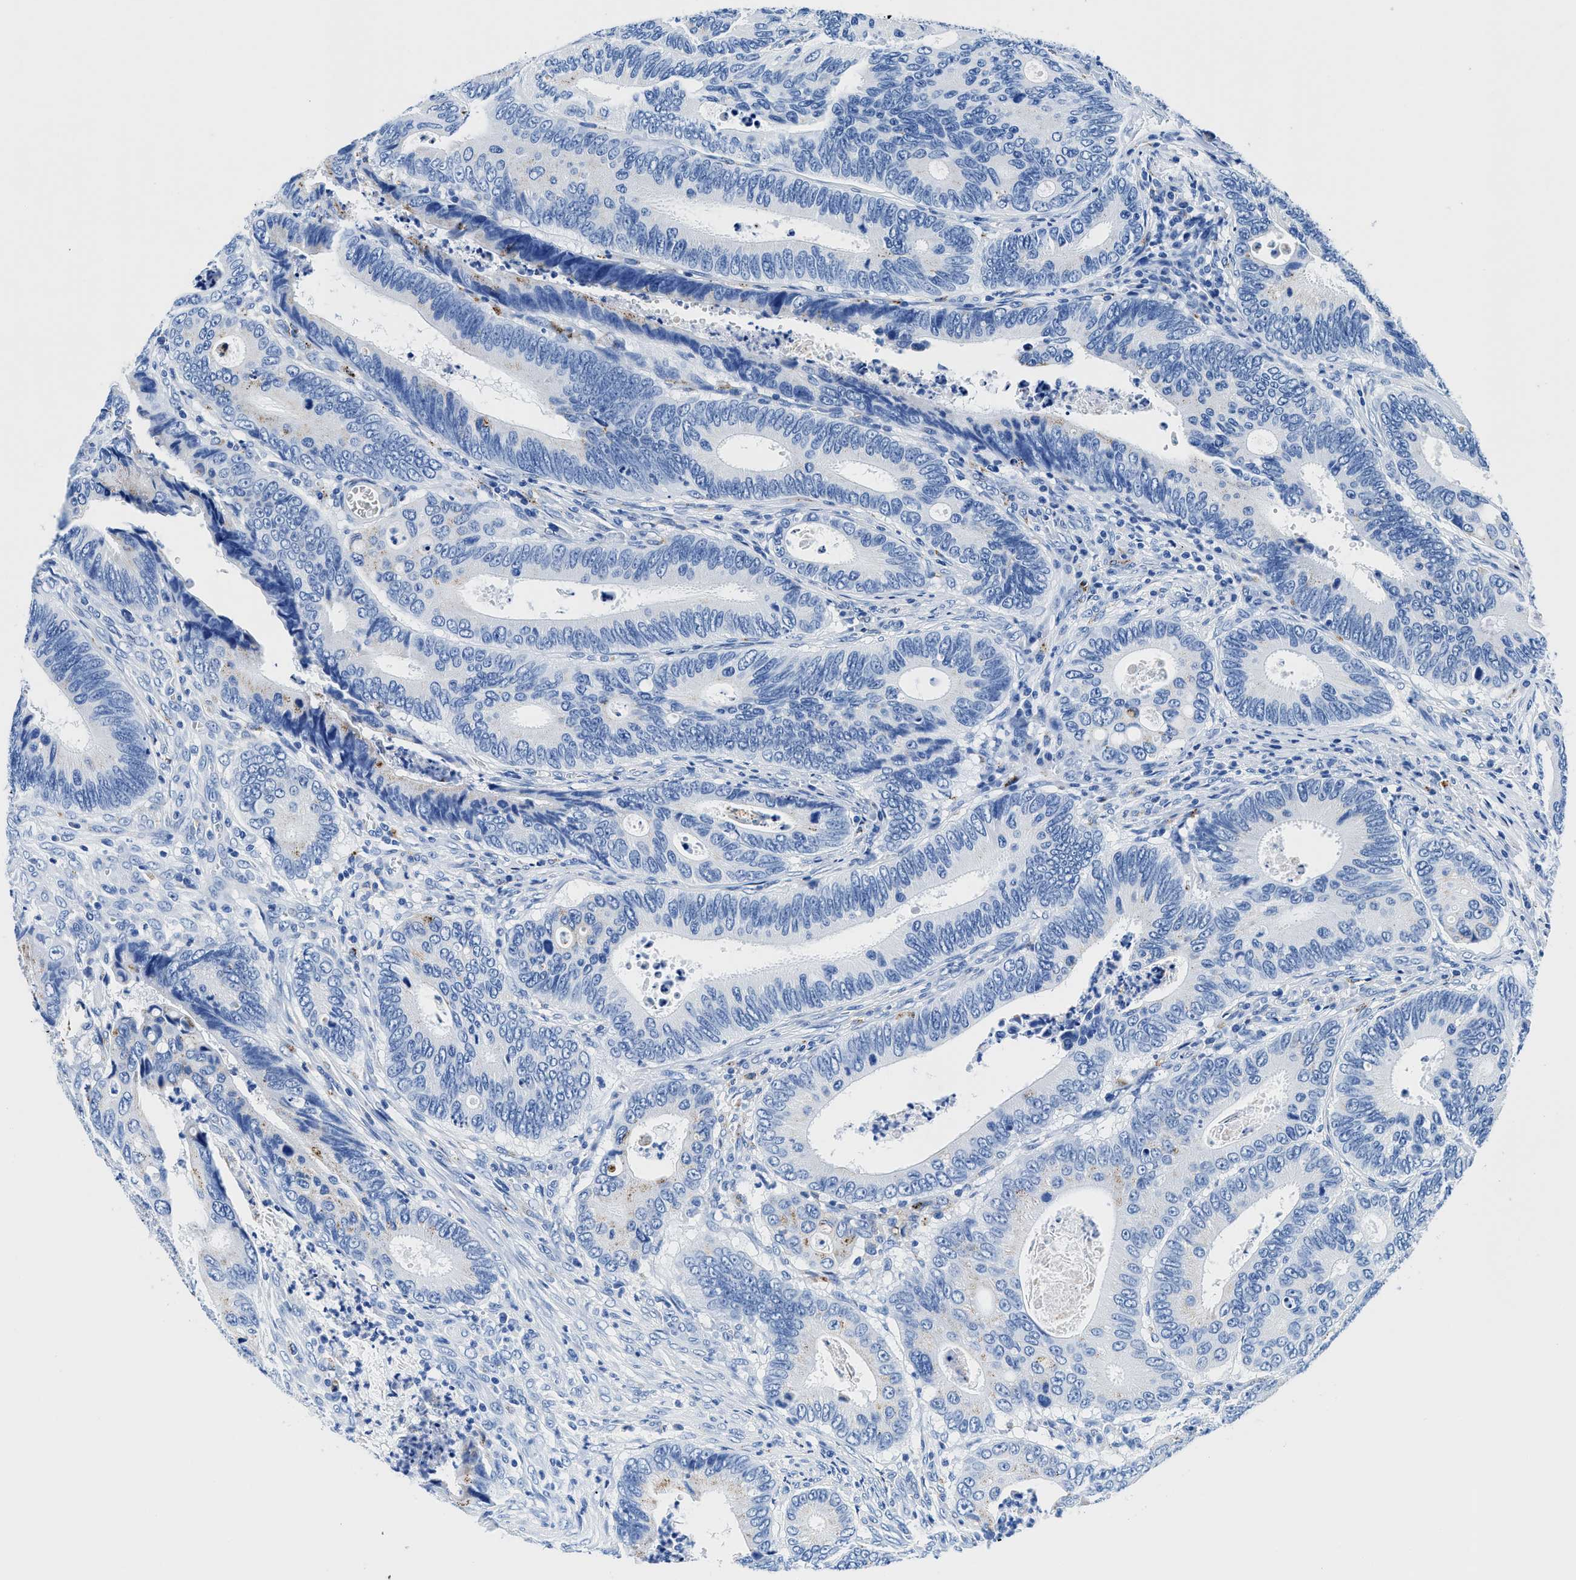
{"staining": {"intensity": "negative", "quantity": "none", "location": "none"}, "tissue": "colorectal cancer", "cell_type": "Tumor cells", "image_type": "cancer", "snomed": [{"axis": "morphology", "description": "Inflammation, NOS"}, {"axis": "morphology", "description": "Adenocarcinoma, NOS"}, {"axis": "topography", "description": "Colon"}], "caption": "Tumor cells show no significant protein staining in colorectal cancer.", "gene": "OR14K1", "patient": {"sex": "male", "age": 72}}